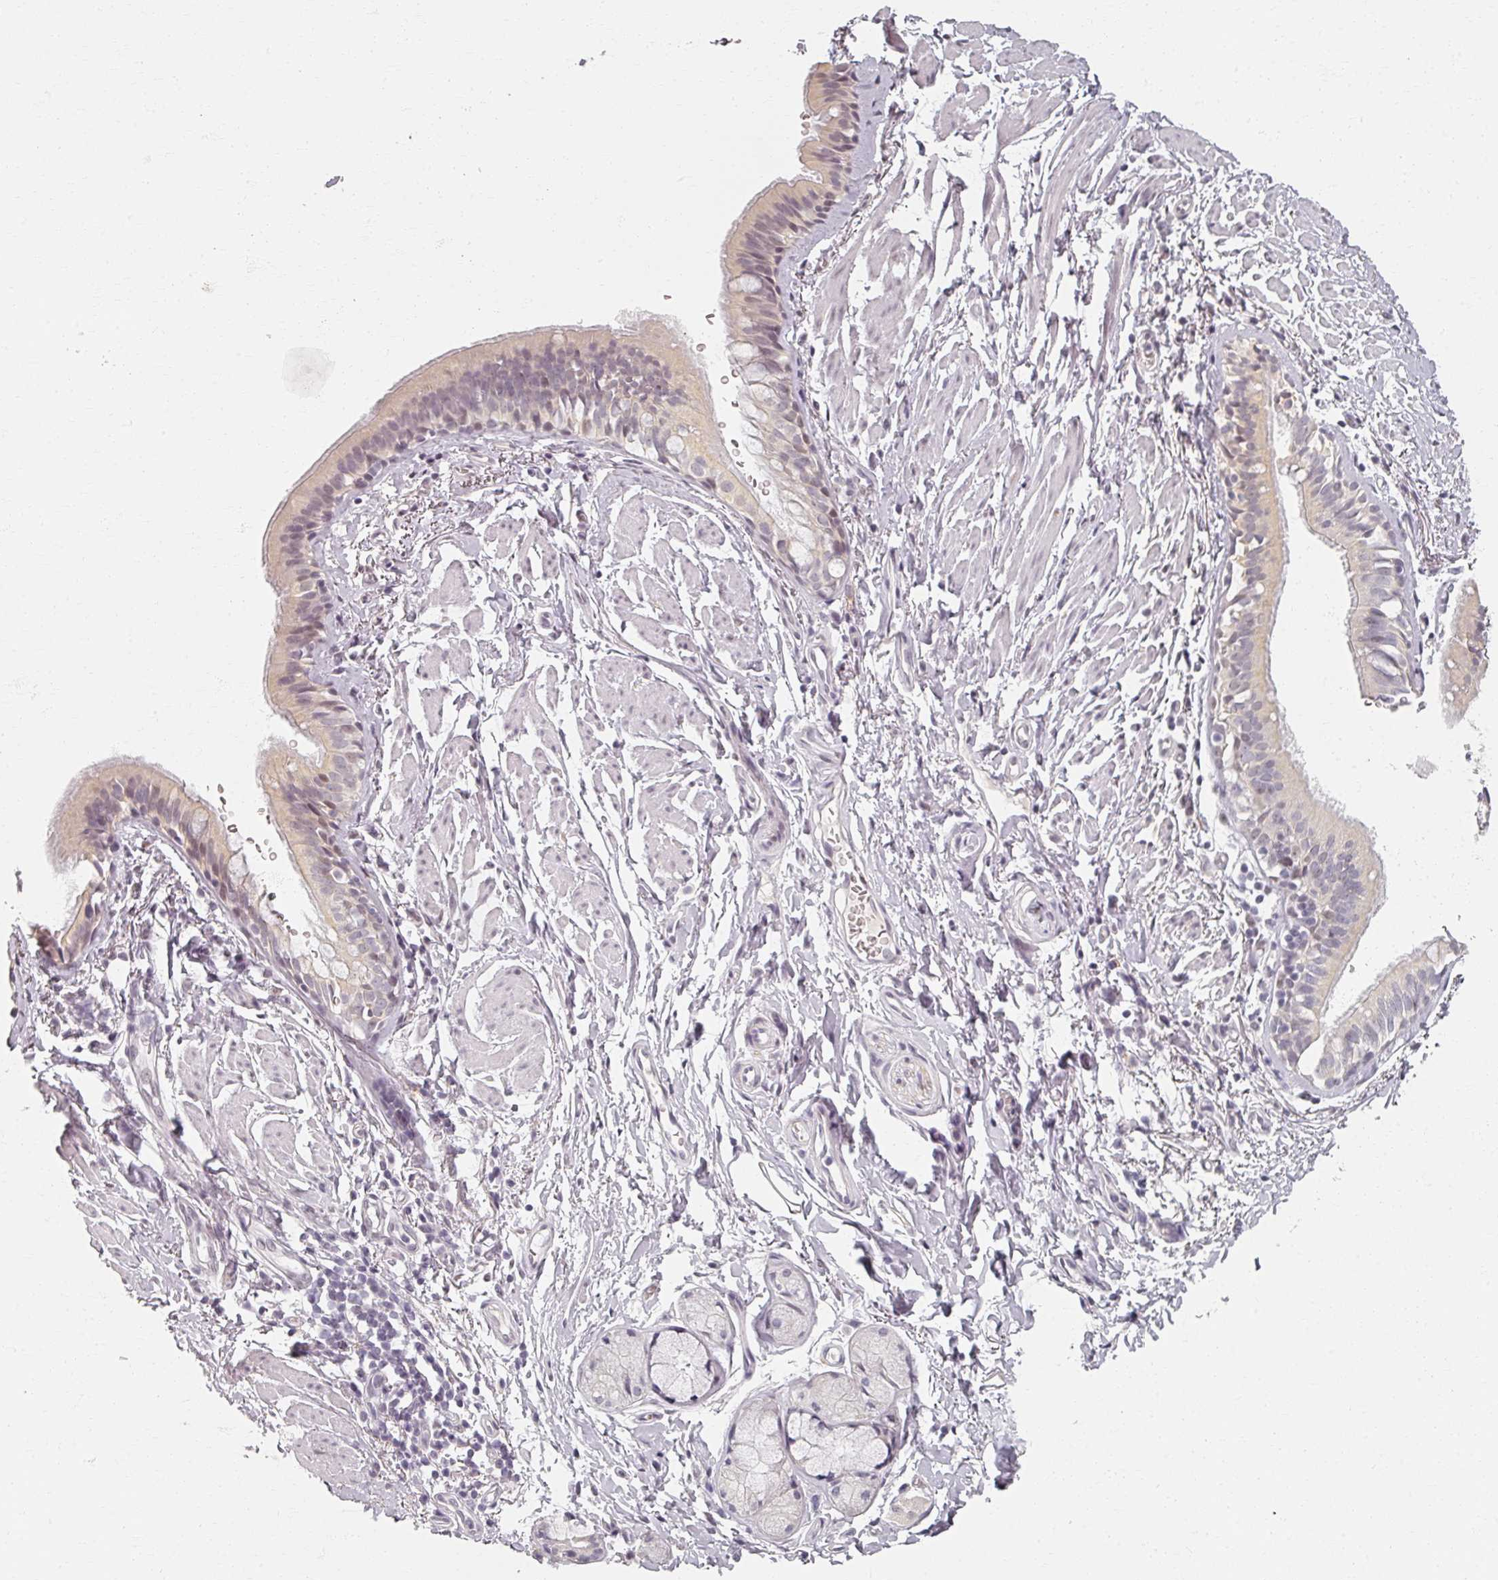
{"staining": {"intensity": "moderate", "quantity": "25%-75%", "location": "nuclear"}, "tissue": "bronchus", "cell_type": "Respiratory epithelial cells", "image_type": "normal", "snomed": [{"axis": "morphology", "description": "Normal tissue, NOS"}, {"axis": "topography", "description": "Bronchus"}], "caption": "A histopathology image of bronchus stained for a protein exhibits moderate nuclear brown staining in respiratory epithelial cells. The staining is performed using DAB brown chromogen to label protein expression. The nuclei are counter-stained blue using hematoxylin.", "gene": "RIPOR3", "patient": {"sex": "male", "age": 67}}